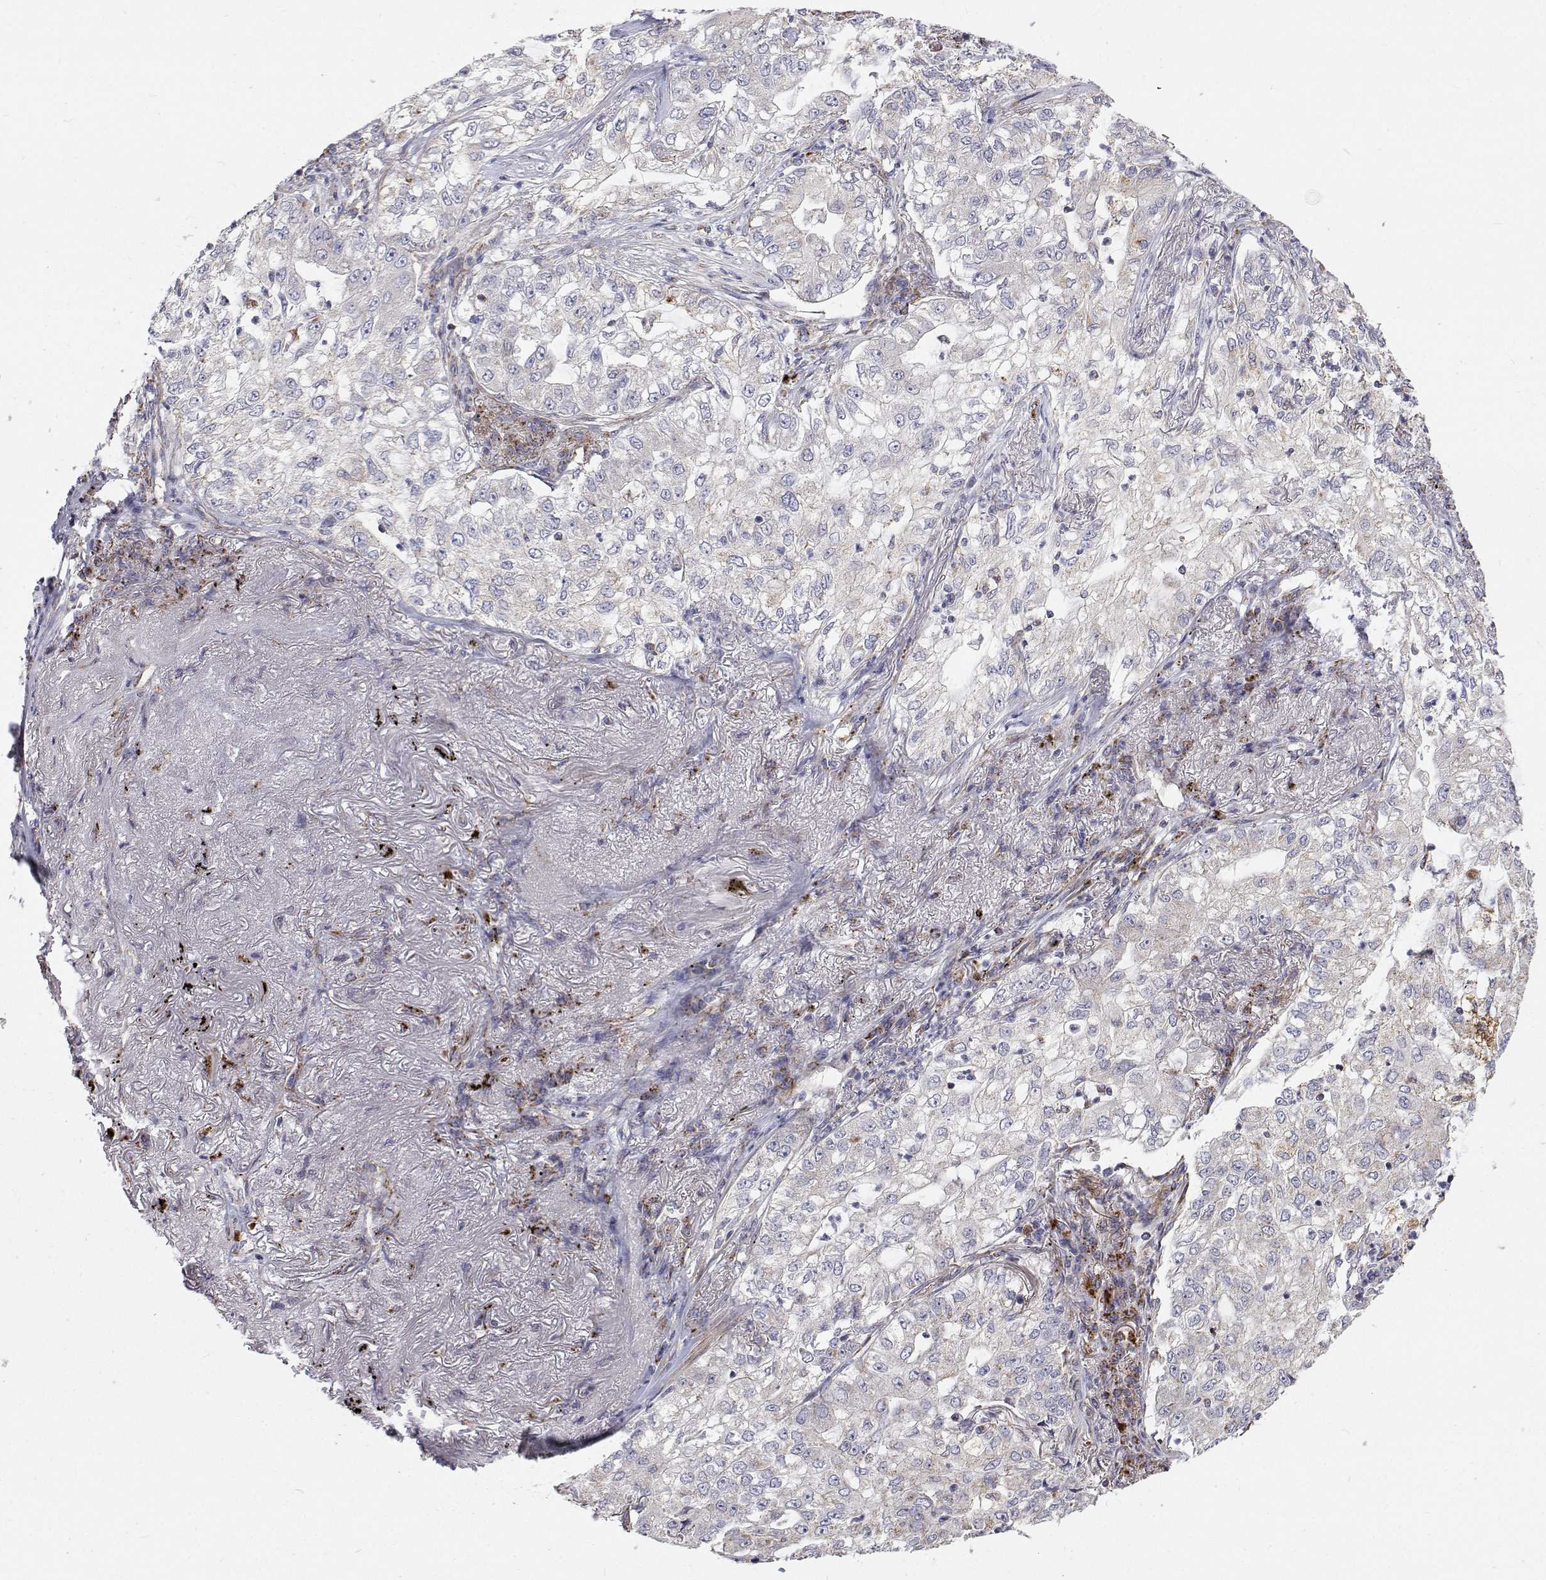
{"staining": {"intensity": "negative", "quantity": "none", "location": "none"}, "tissue": "lung cancer", "cell_type": "Tumor cells", "image_type": "cancer", "snomed": [{"axis": "morphology", "description": "Adenocarcinoma, NOS"}, {"axis": "topography", "description": "Lung"}], "caption": "This micrograph is of adenocarcinoma (lung) stained with immunohistochemistry (IHC) to label a protein in brown with the nuclei are counter-stained blue. There is no staining in tumor cells. The staining was performed using DAB (3,3'-diaminobenzidine) to visualize the protein expression in brown, while the nuclei were stained in blue with hematoxylin (Magnification: 20x).", "gene": "SPICE1", "patient": {"sex": "female", "age": 73}}